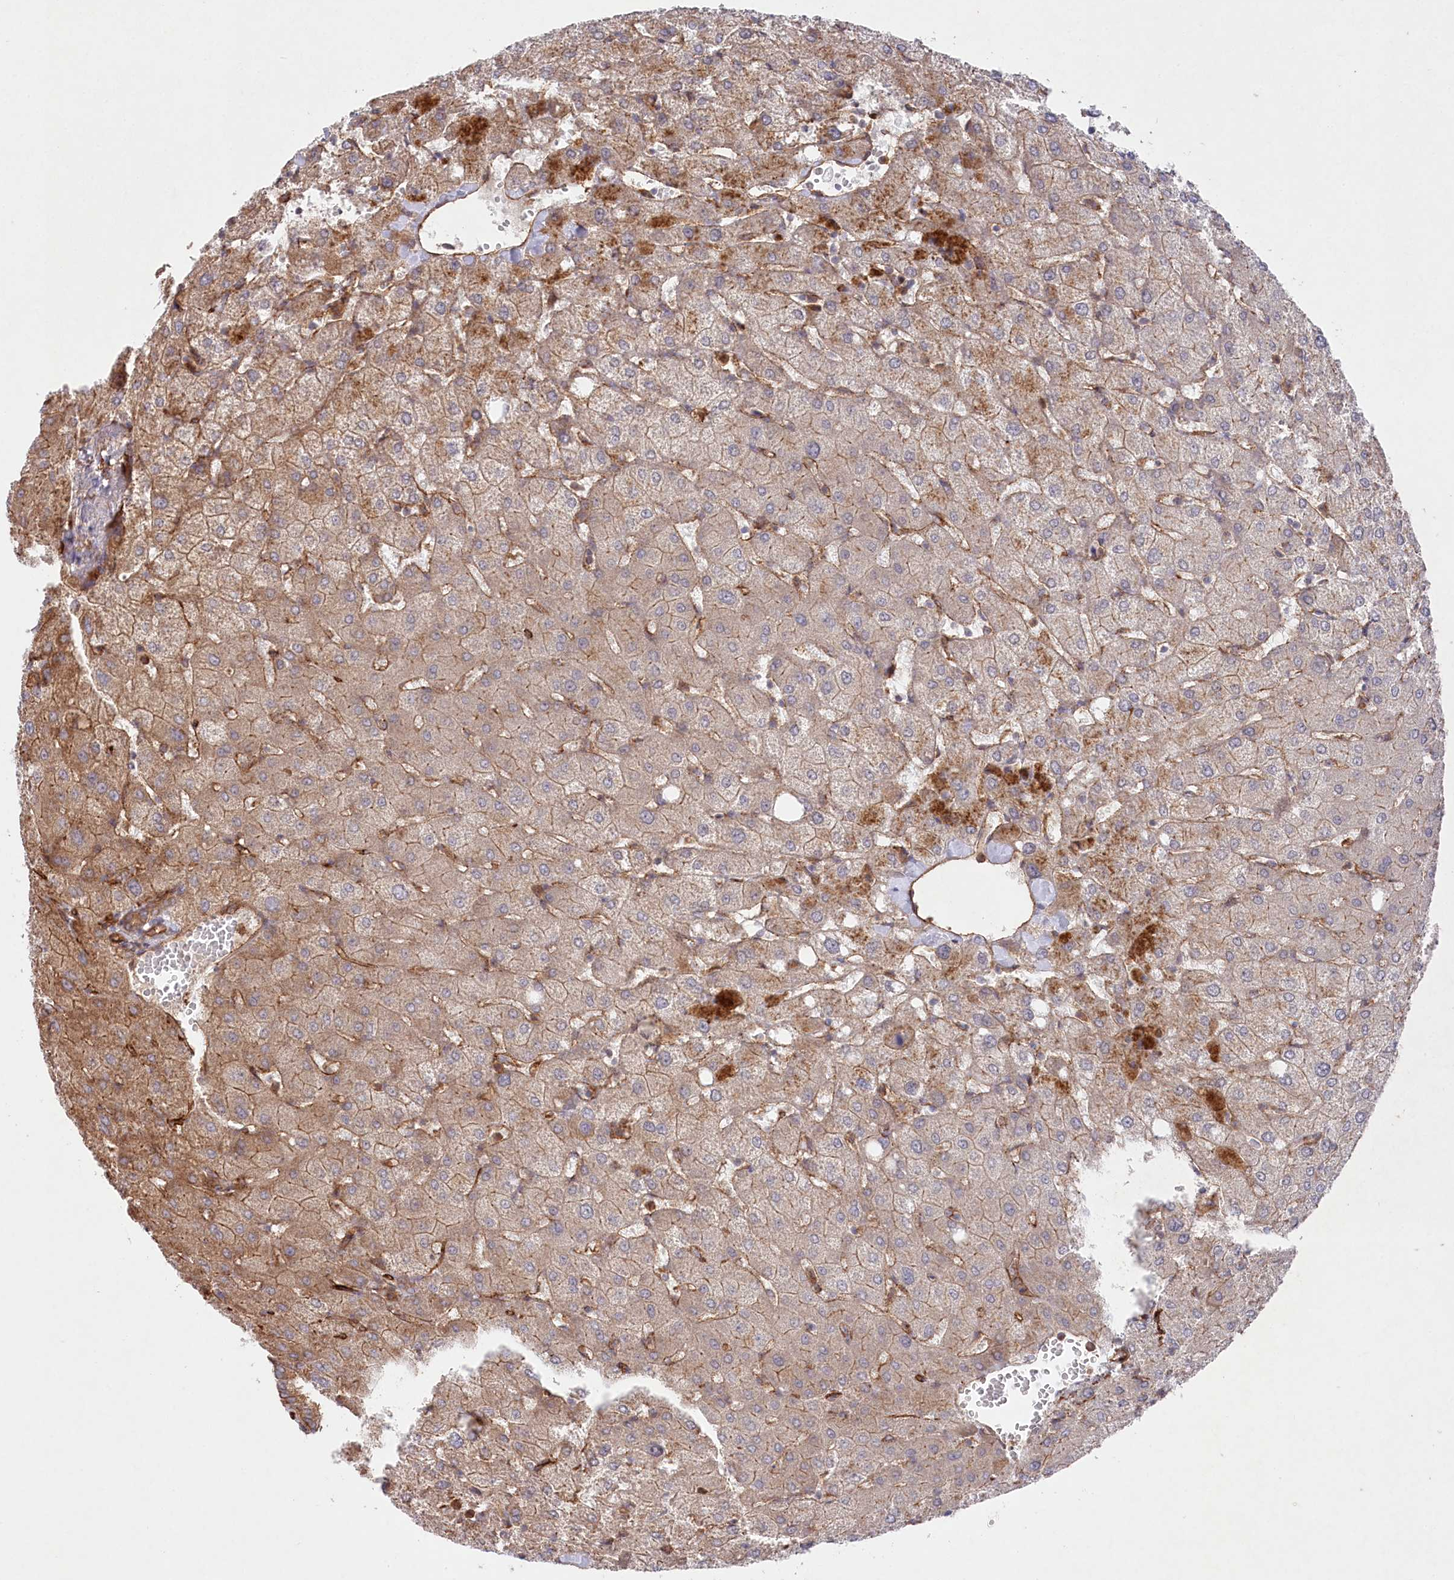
{"staining": {"intensity": "moderate", "quantity": "<25%", "location": "cytoplasmic/membranous"}, "tissue": "liver", "cell_type": "Cholangiocytes", "image_type": "normal", "snomed": [{"axis": "morphology", "description": "Normal tissue, NOS"}, {"axis": "topography", "description": "Liver"}], "caption": "Immunohistochemistry (IHC) of unremarkable human liver exhibits low levels of moderate cytoplasmic/membranous expression in approximately <25% of cholangiocytes. The protein of interest is shown in brown color, while the nuclei are stained blue.", "gene": "MTPAP", "patient": {"sex": "female", "age": 54}}